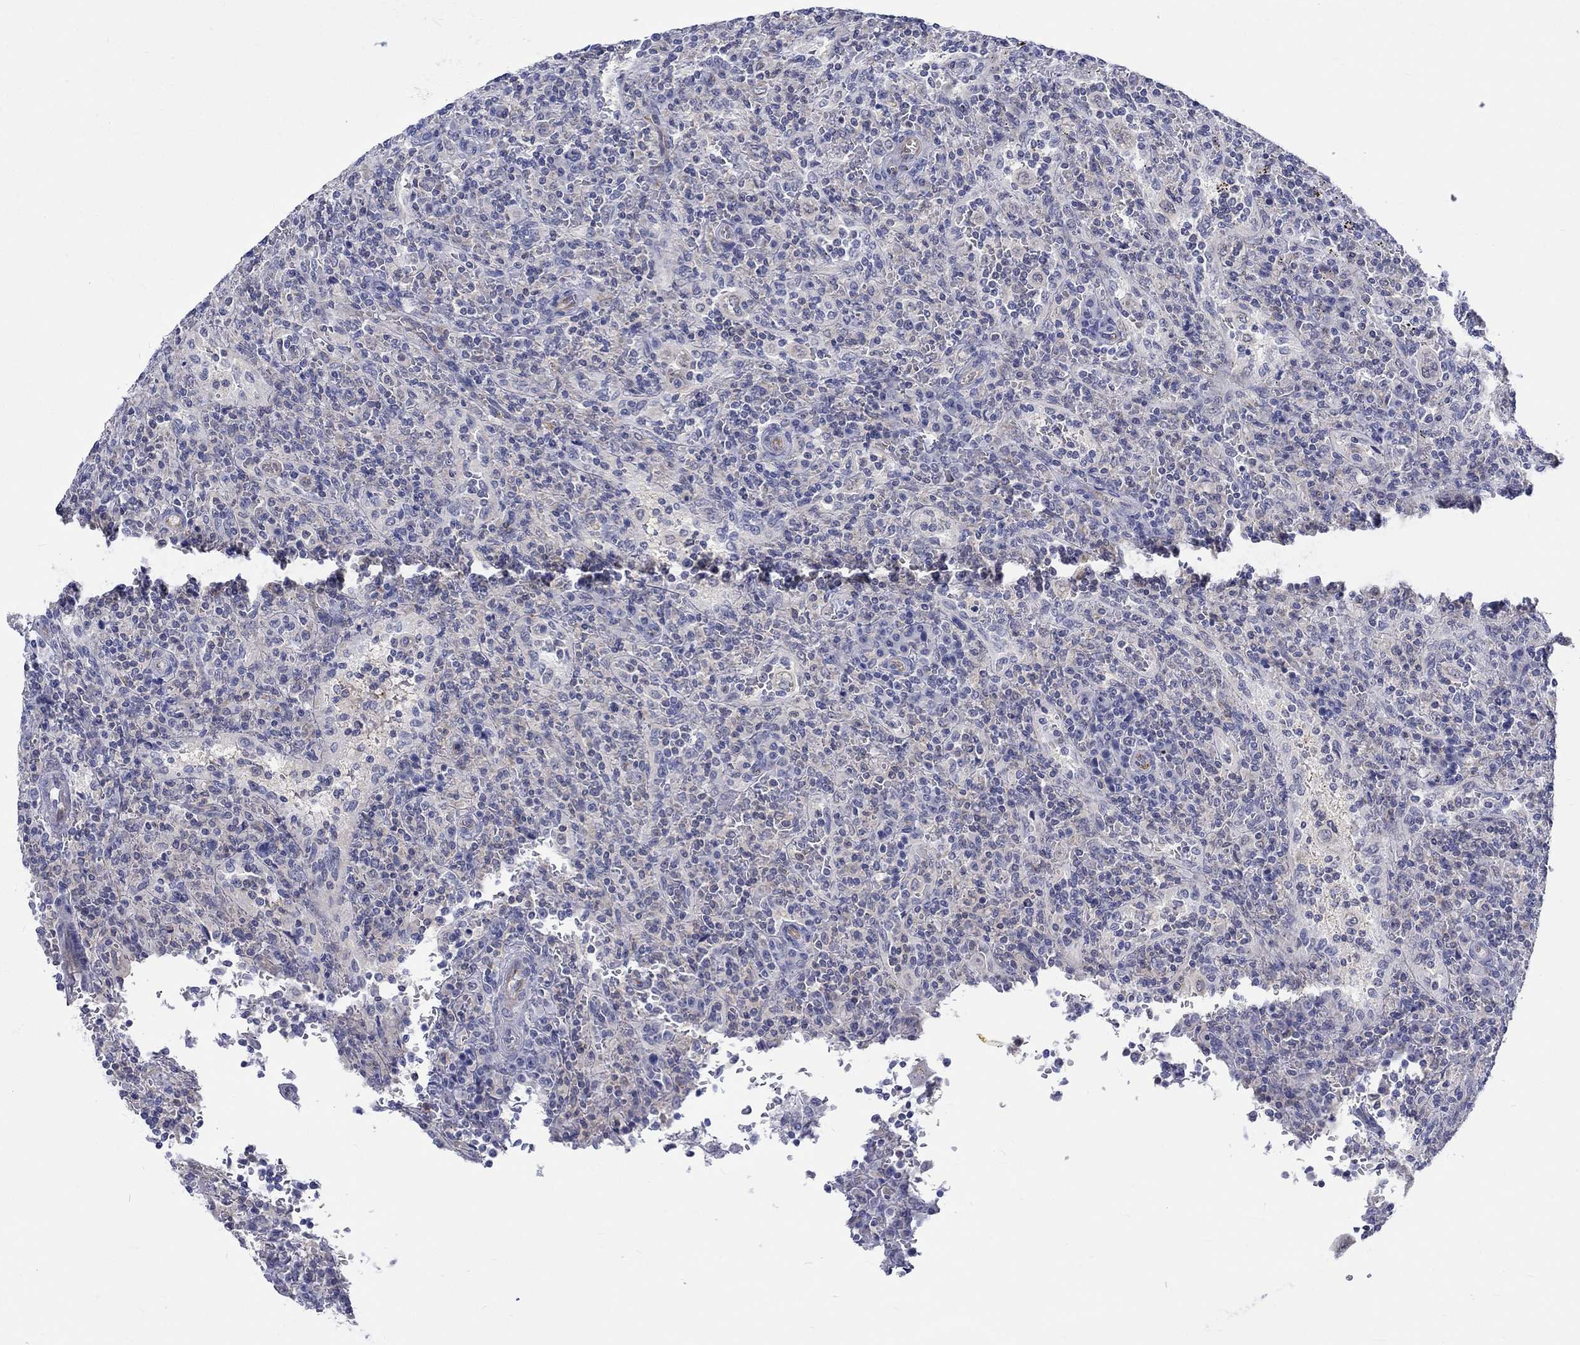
{"staining": {"intensity": "negative", "quantity": "none", "location": "none"}, "tissue": "lymphoma", "cell_type": "Tumor cells", "image_type": "cancer", "snomed": [{"axis": "morphology", "description": "Malignant lymphoma, non-Hodgkin's type, Low grade"}, {"axis": "topography", "description": "Spleen"}], "caption": "Low-grade malignant lymphoma, non-Hodgkin's type was stained to show a protein in brown. There is no significant positivity in tumor cells. (DAB (3,3'-diaminobenzidine) IHC with hematoxylin counter stain).", "gene": "ST6GALNAC1", "patient": {"sex": "male", "age": 62}}